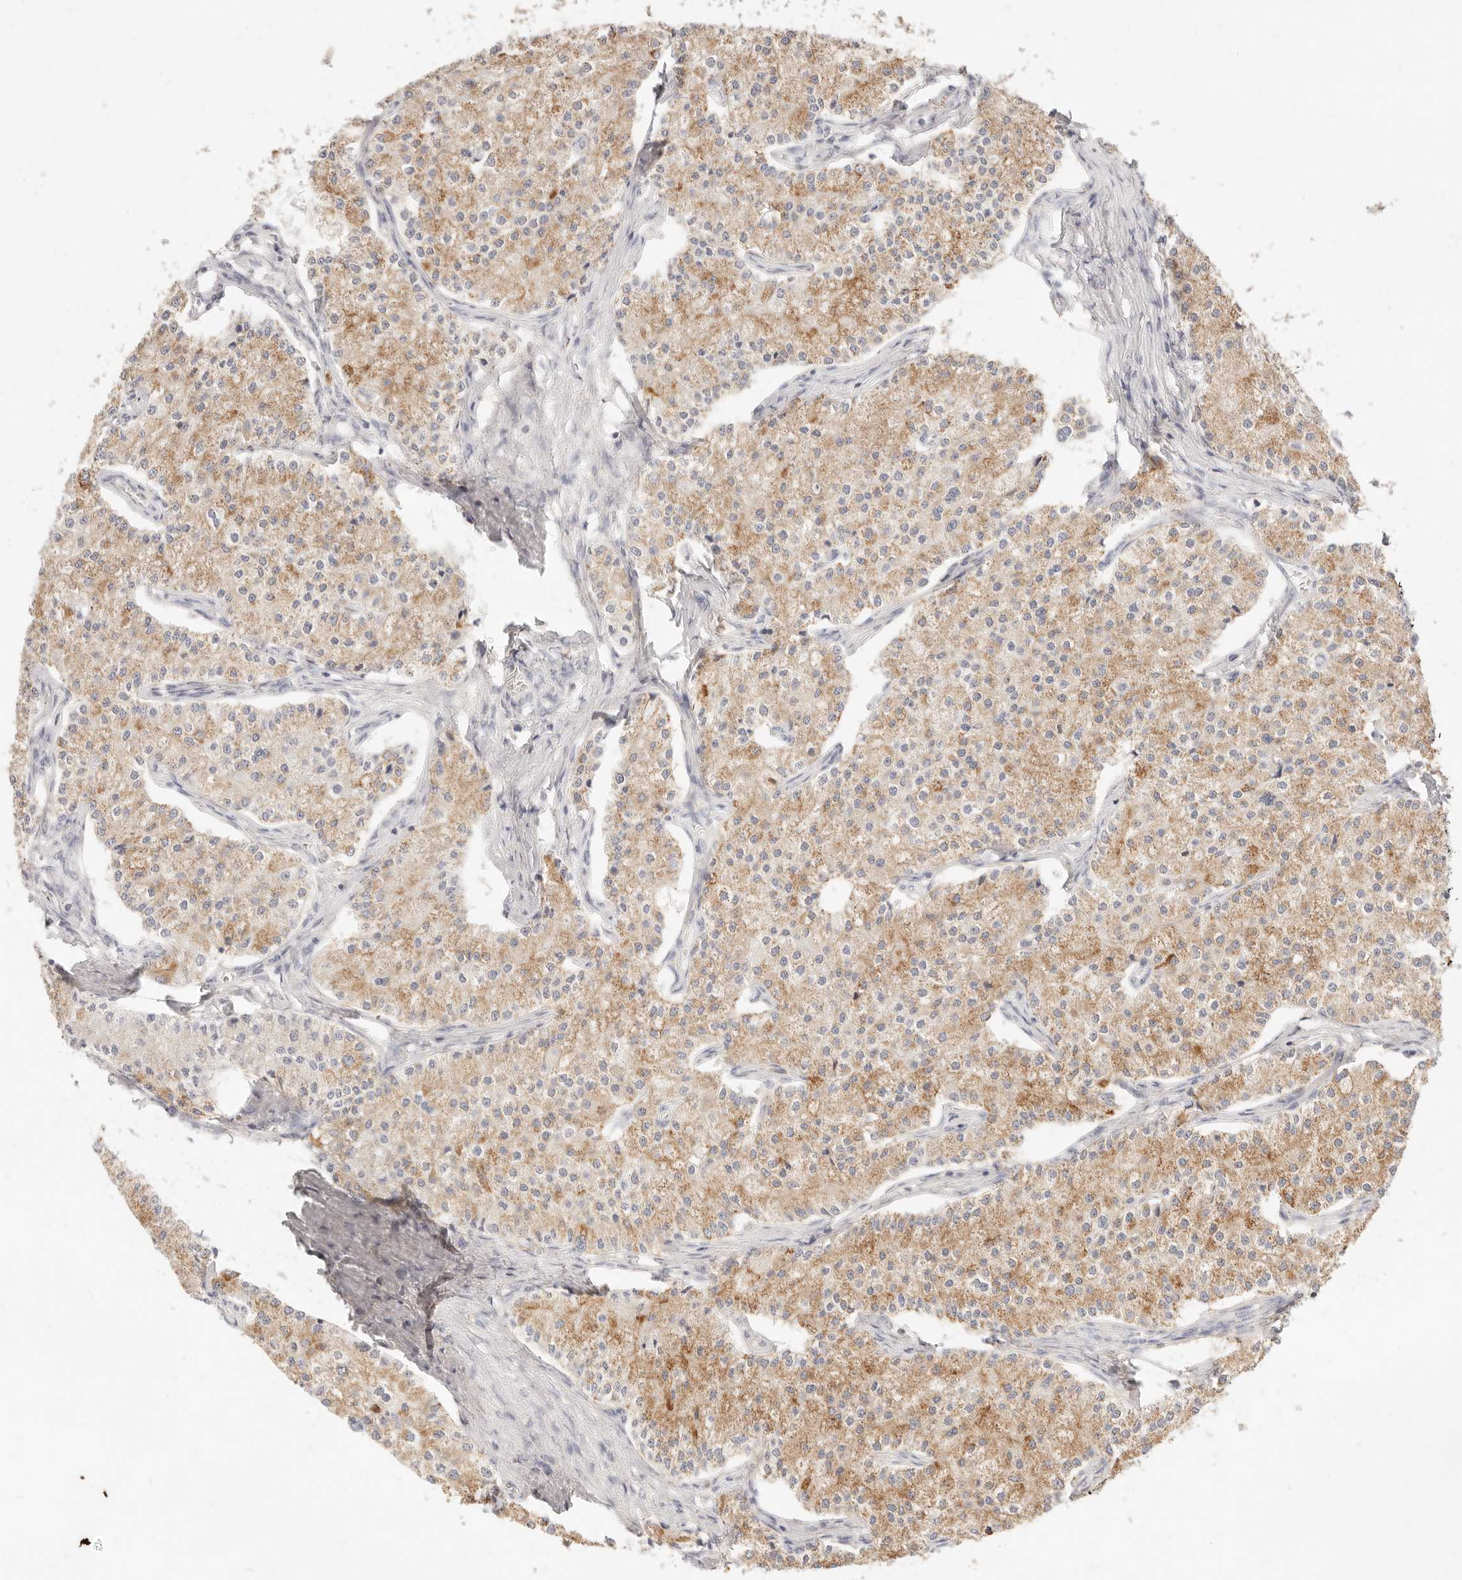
{"staining": {"intensity": "weak", "quantity": ">75%", "location": "cytoplasmic/membranous"}, "tissue": "carcinoid", "cell_type": "Tumor cells", "image_type": "cancer", "snomed": [{"axis": "morphology", "description": "Carcinoid, malignant, NOS"}, {"axis": "topography", "description": "Colon"}], "caption": "Malignant carcinoid tissue exhibits weak cytoplasmic/membranous staining in about >75% of tumor cells, visualized by immunohistochemistry.", "gene": "TMTC2", "patient": {"sex": "female", "age": 52}}